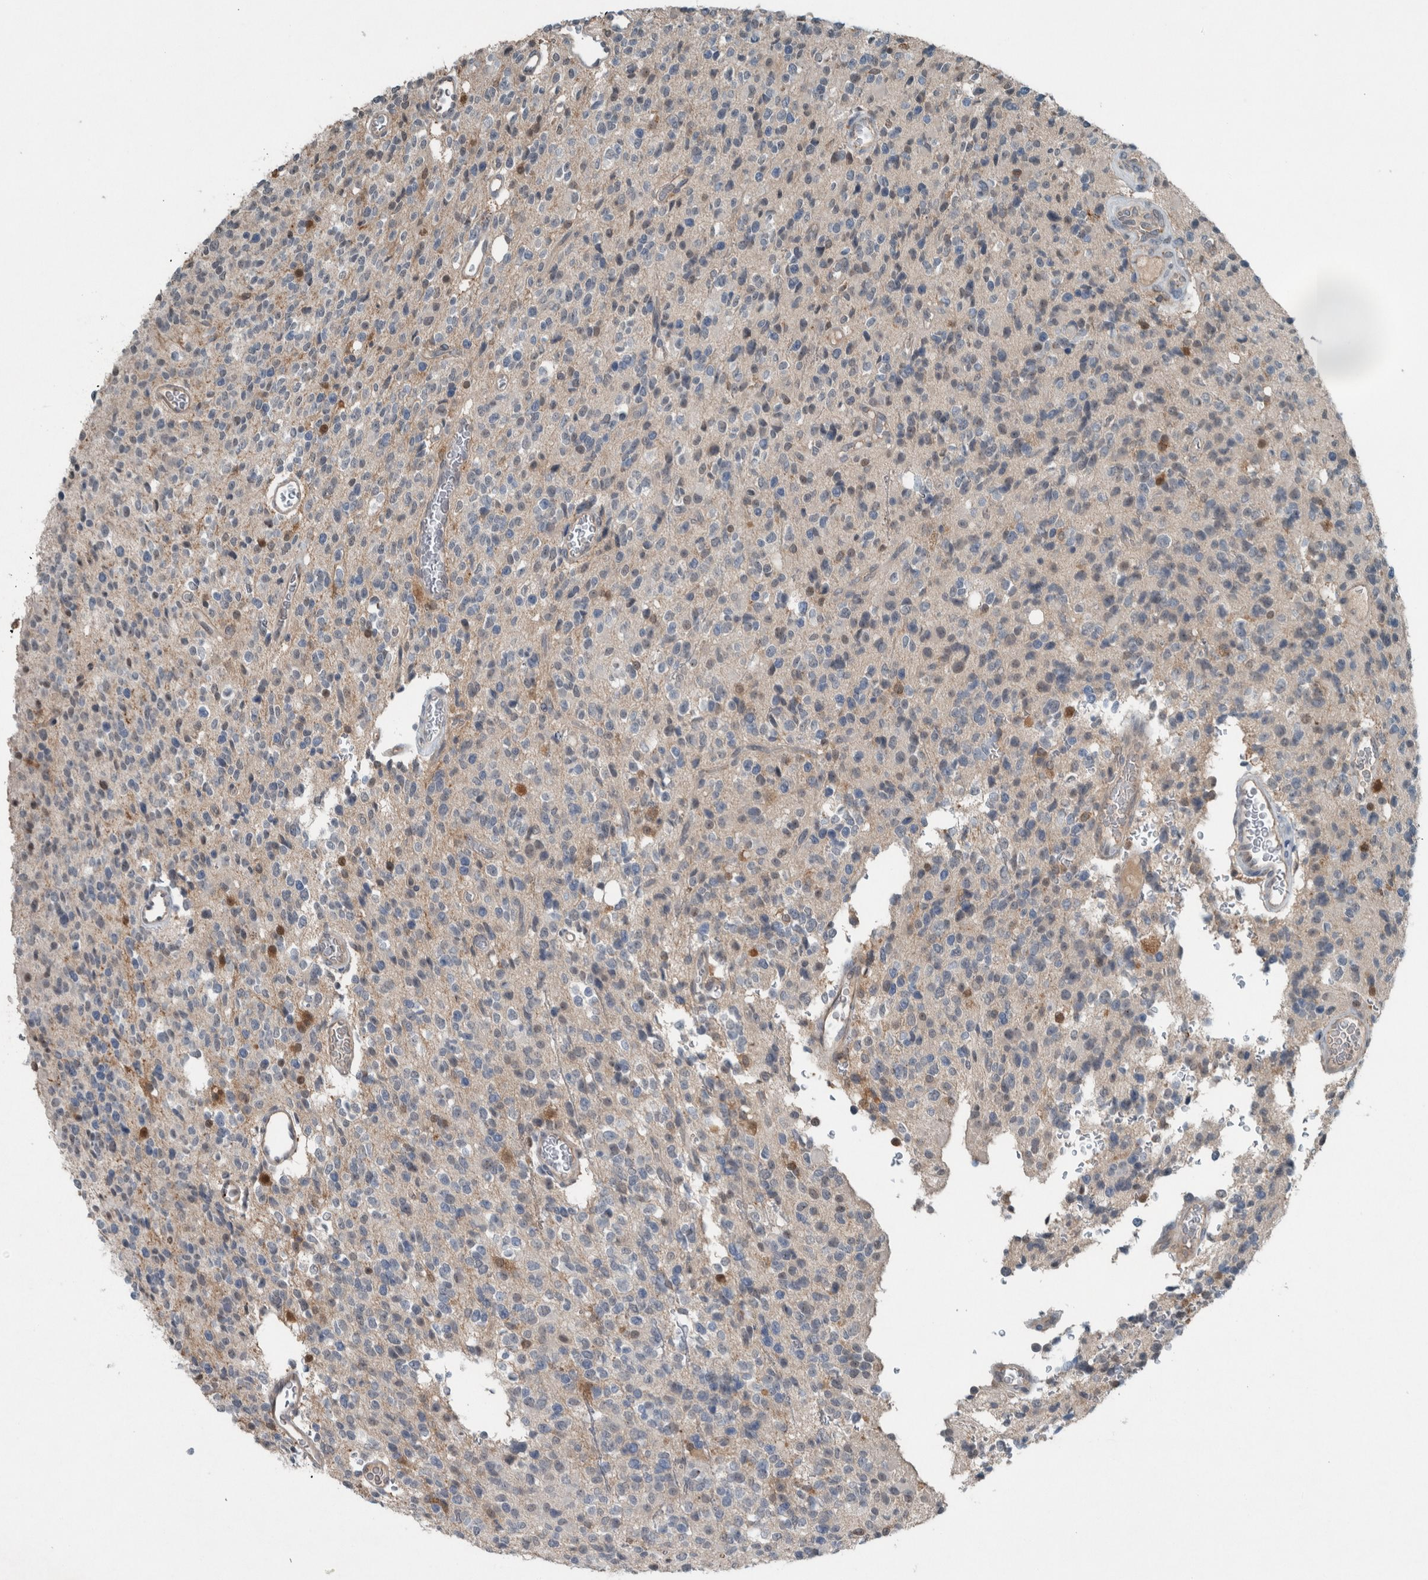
{"staining": {"intensity": "negative", "quantity": "none", "location": "none"}, "tissue": "glioma", "cell_type": "Tumor cells", "image_type": "cancer", "snomed": [{"axis": "morphology", "description": "Glioma, malignant, High grade"}, {"axis": "topography", "description": "Brain"}], "caption": "DAB (3,3'-diaminobenzidine) immunohistochemical staining of human glioma reveals no significant staining in tumor cells. (Stains: DAB (3,3'-diaminobenzidine) immunohistochemistry (IHC) with hematoxylin counter stain, Microscopy: brightfield microscopy at high magnification).", "gene": "RALGDS", "patient": {"sex": "male", "age": 34}}